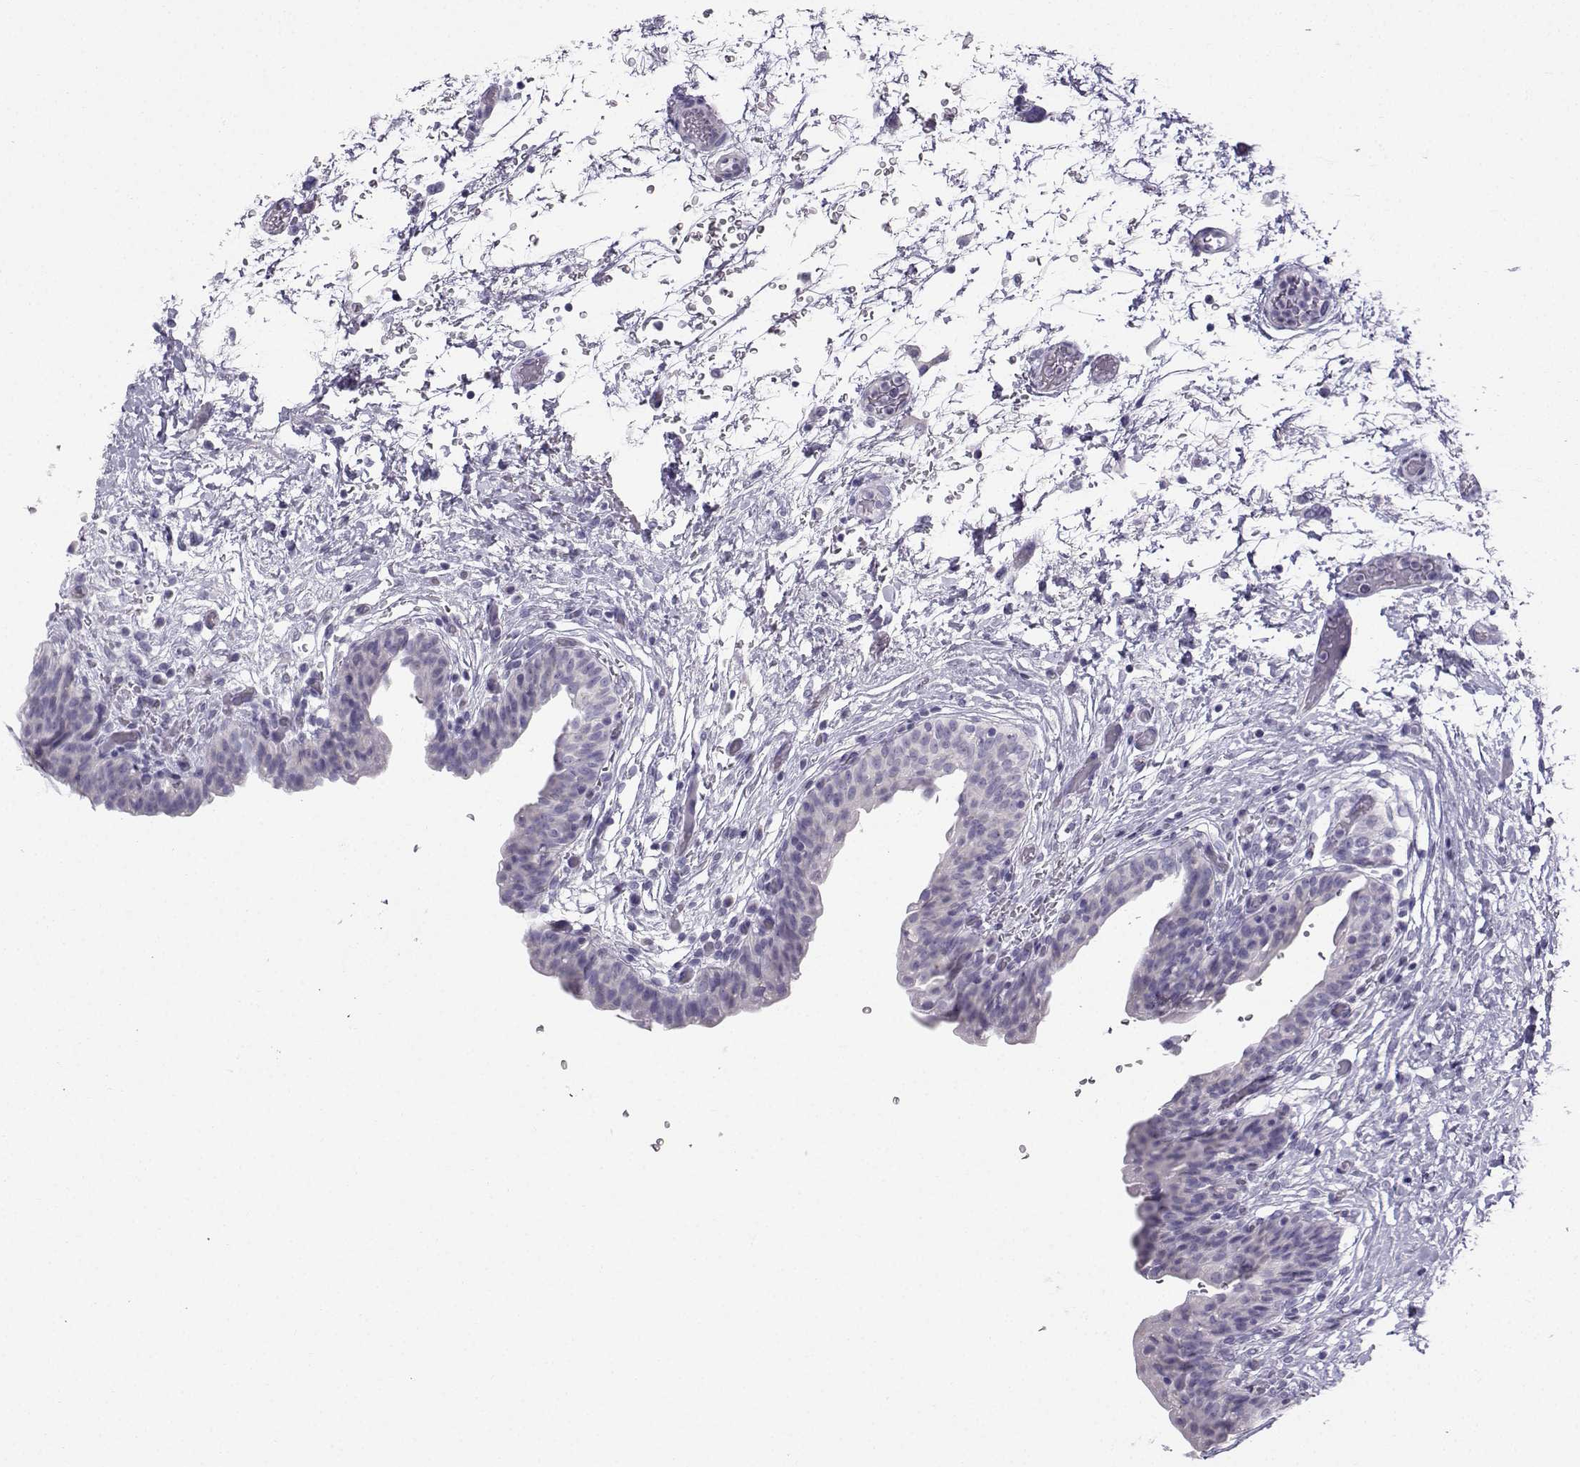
{"staining": {"intensity": "negative", "quantity": "none", "location": "none"}, "tissue": "urinary bladder", "cell_type": "Urothelial cells", "image_type": "normal", "snomed": [{"axis": "morphology", "description": "Normal tissue, NOS"}, {"axis": "topography", "description": "Urinary bladder"}], "caption": "DAB immunohistochemical staining of normal urinary bladder reveals no significant staining in urothelial cells.", "gene": "ZBTB8B", "patient": {"sex": "male", "age": 69}}